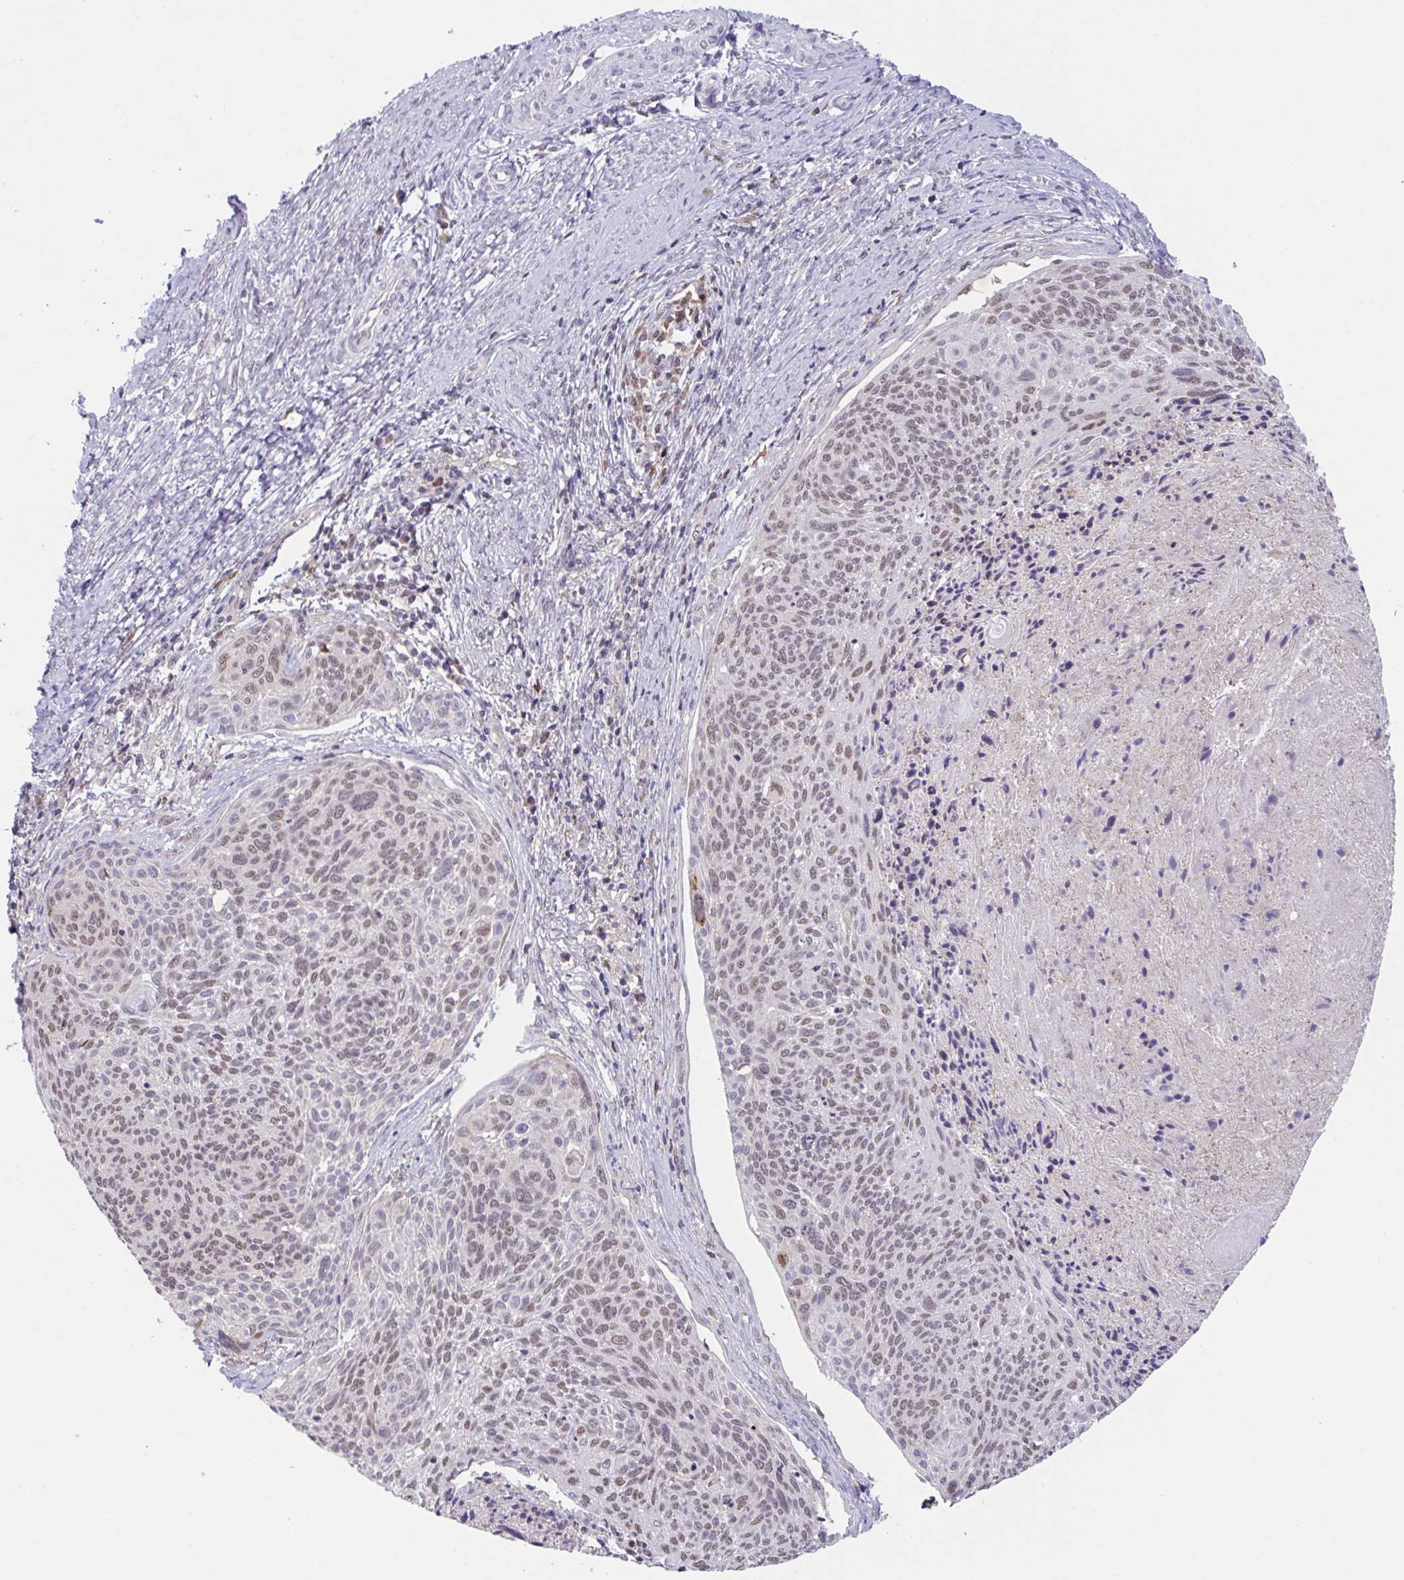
{"staining": {"intensity": "moderate", "quantity": ">75%", "location": "nuclear"}, "tissue": "cervical cancer", "cell_type": "Tumor cells", "image_type": "cancer", "snomed": [{"axis": "morphology", "description": "Squamous cell carcinoma, NOS"}, {"axis": "topography", "description": "Cervix"}], "caption": "Protein expression analysis of human cervical cancer (squamous cell carcinoma) reveals moderate nuclear expression in approximately >75% of tumor cells. The staining was performed using DAB (3,3'-diaminobenzidine) to visualize the protein expression in brown, while the nuclei were stained in blue with hematoxylin (Magnification: 20x).", "gene": "ZNF444", "patient": {"sex": "female", "age": 49}}